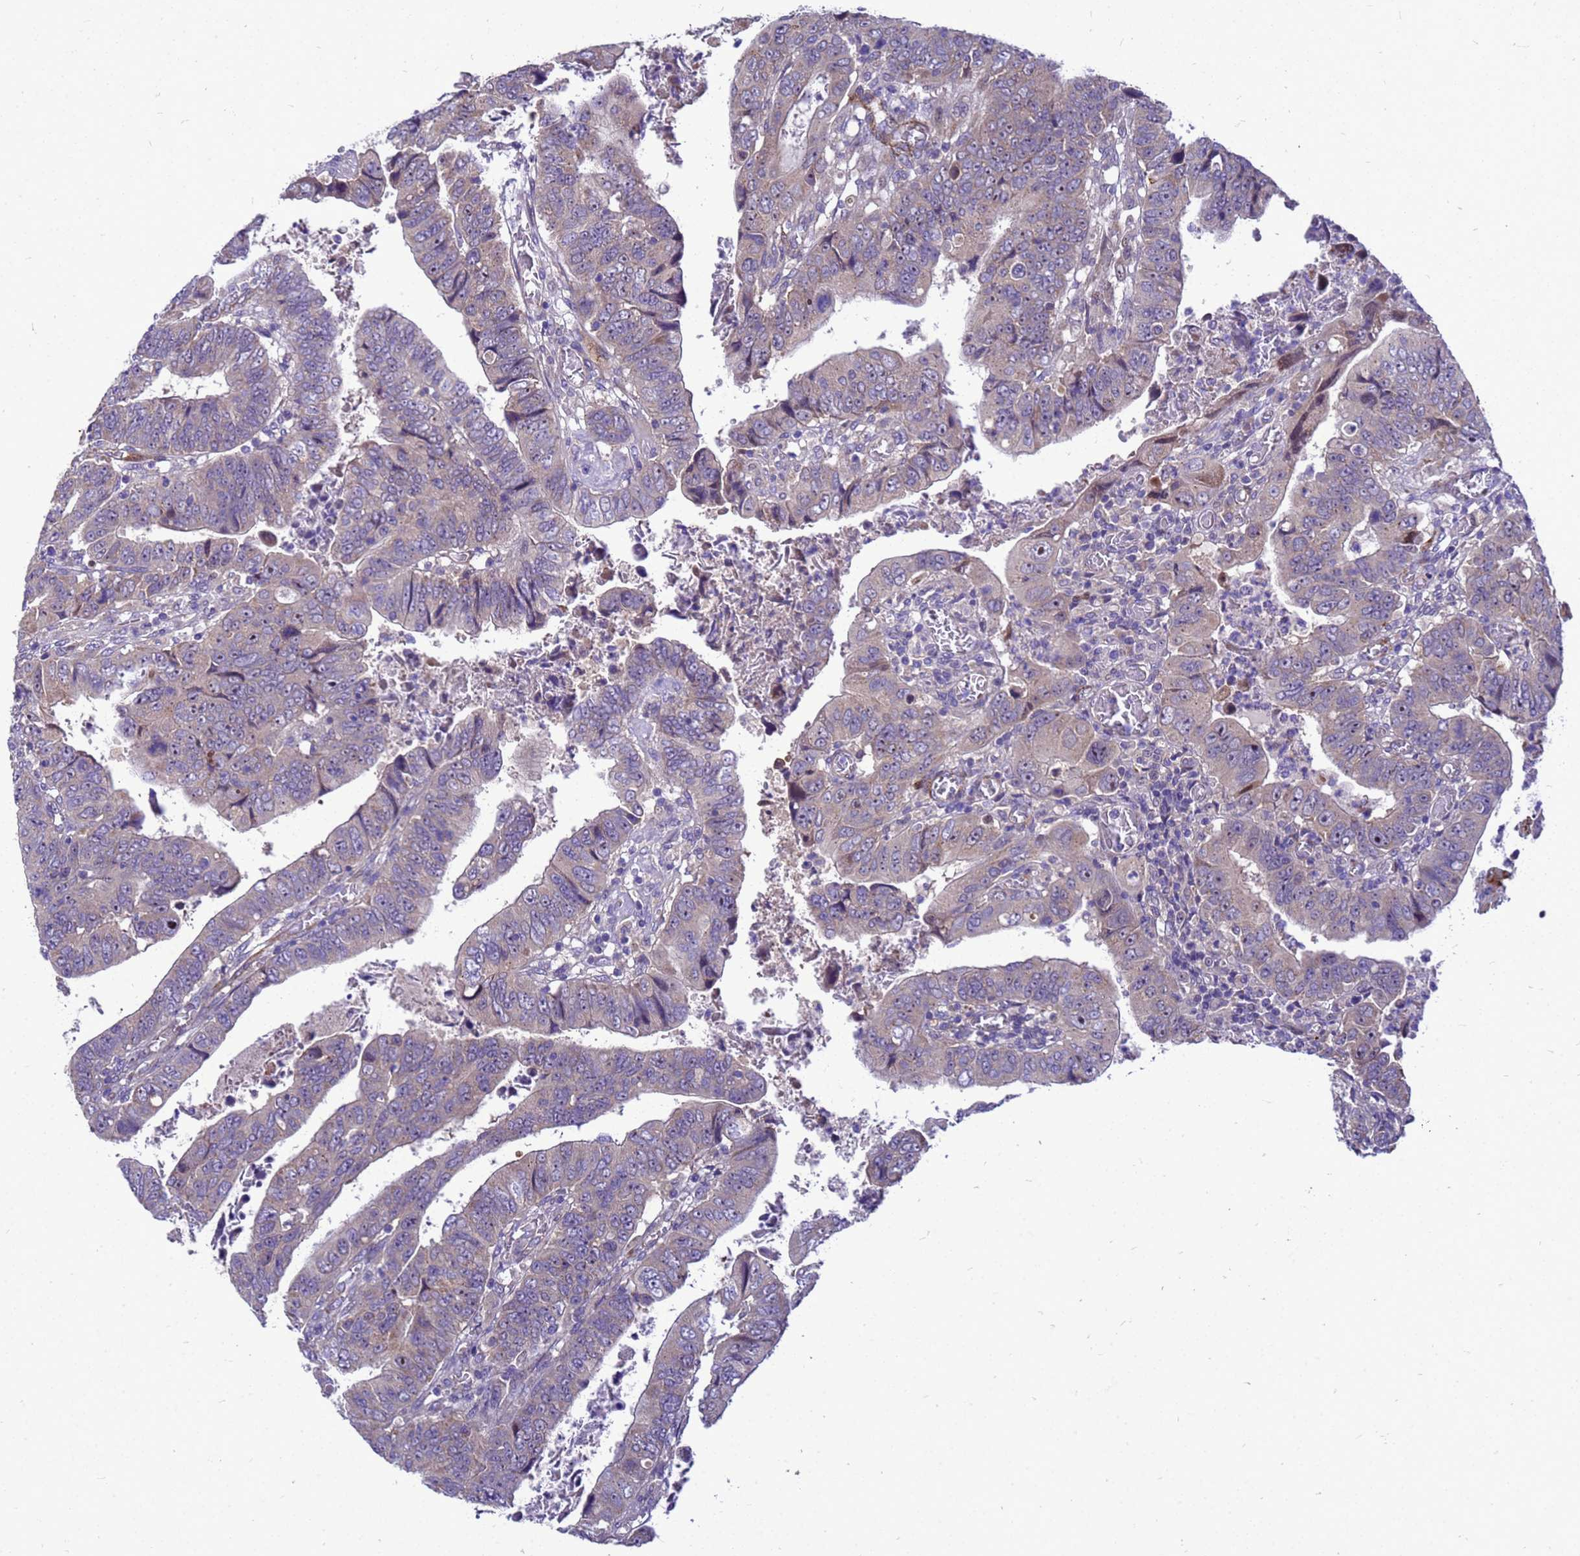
{"staining": {"intensity": "weak", "quantity": "<25%", "location": "cytoplasmic/membranous"}, "tissue": "colorectal cancer", "cell_type": "Tumor cells", "image_type": "cancer", "snomed": [{"axis": "morphology", "description": "Normal tissue, NOS"}, {"axis": "morphology", "description": "Adenocarcinoma, NOS"}, {"axis": "topography", "description": "Rectum"}], "caption": "The IHC micrograph has no significant staining in tumor cells of colorectal cancer (adenocarcinoma) tissue.", "gene": "POP7", "patient": {"sex": "female", "age": 65}}